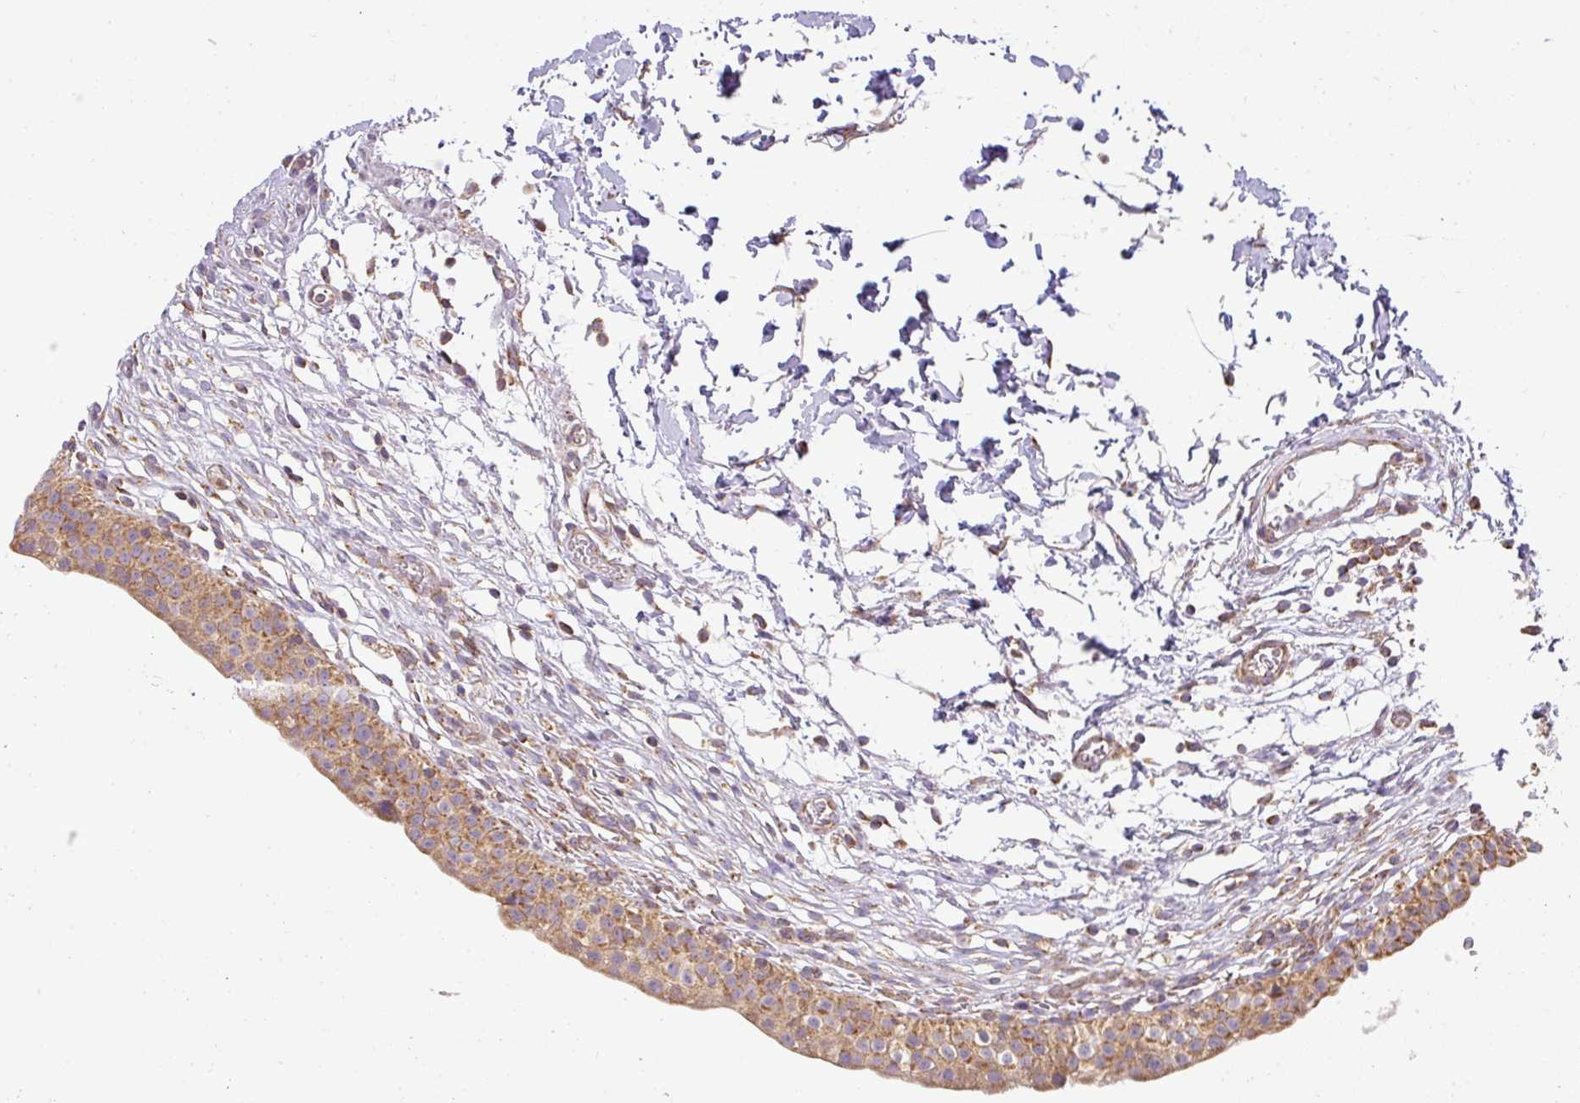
{"staining": {"intensity": "moderate", "quantity": ">75%", "location": "cytoplasmic/membranous"}, "tissue": "urinary bladder", "cell_type": "Urothelial cells", "image_type": "normal", "snomed": [{"axis": "morphology", "description": "Normal tissue, NOS"}, {"axis": "topography", "description": "Urinary bladder"}, {"axis": "topography", "description": "Peripheral nerve tissue"}], "caption": "Protein analysis of benign urinary bladder exhibits moderate cytoplasmic/membranous positivity in about >75% of urothelial cells. The staining was performed using DAB (3,3'-diaminobenzidine), with brown indicating positive protein expression. Nuclei are stained blue with hematoxylin.", "gene": "ZNF211", "patient": {"sex": "male", "age": 55}}